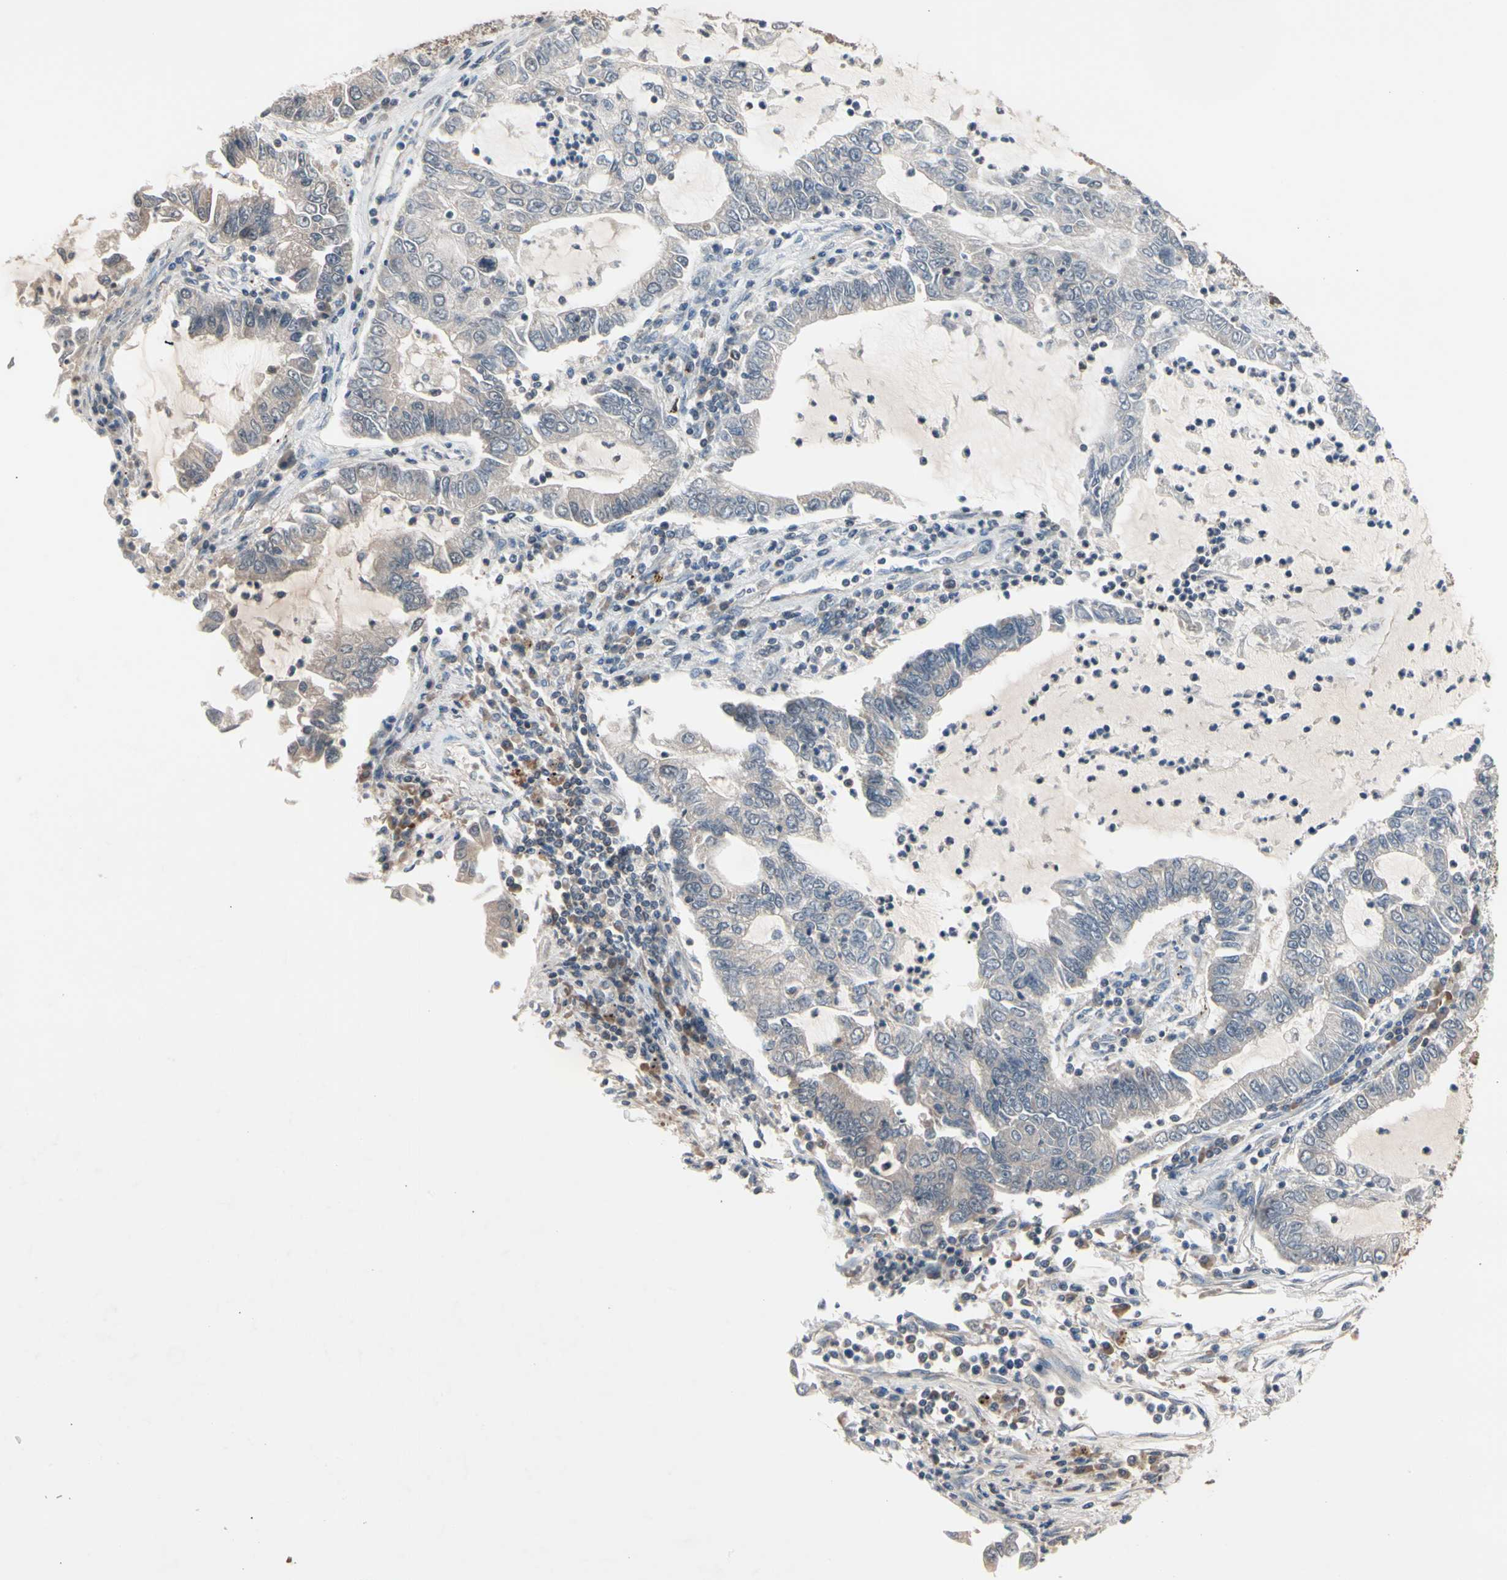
{"staining": {"intensity": "weak", "quantity": "<25%", "location": "cytoplasmic/membranous"}, "tissue": "lung cancer", "cell_type": "Tumor cells", "image_type": "cancer", "snomed": [{"axis": "morphology", "description": "Adenocarcinoma, NOS"}, {"axis": "topography", "description": "Lung"}], "caption": "Immunohistochemistry image of neoplastic tissue: lung adenocarcinoma stained with DAB (3,3'-diaminobenzidine) demonstrates no significant protein positivity in tumor cells. (DAB (3,3'-diaminobenzidine) IHC, high magnification).", "gene": "MTHFS", "patient": {"sex": "female", "age": 51}}